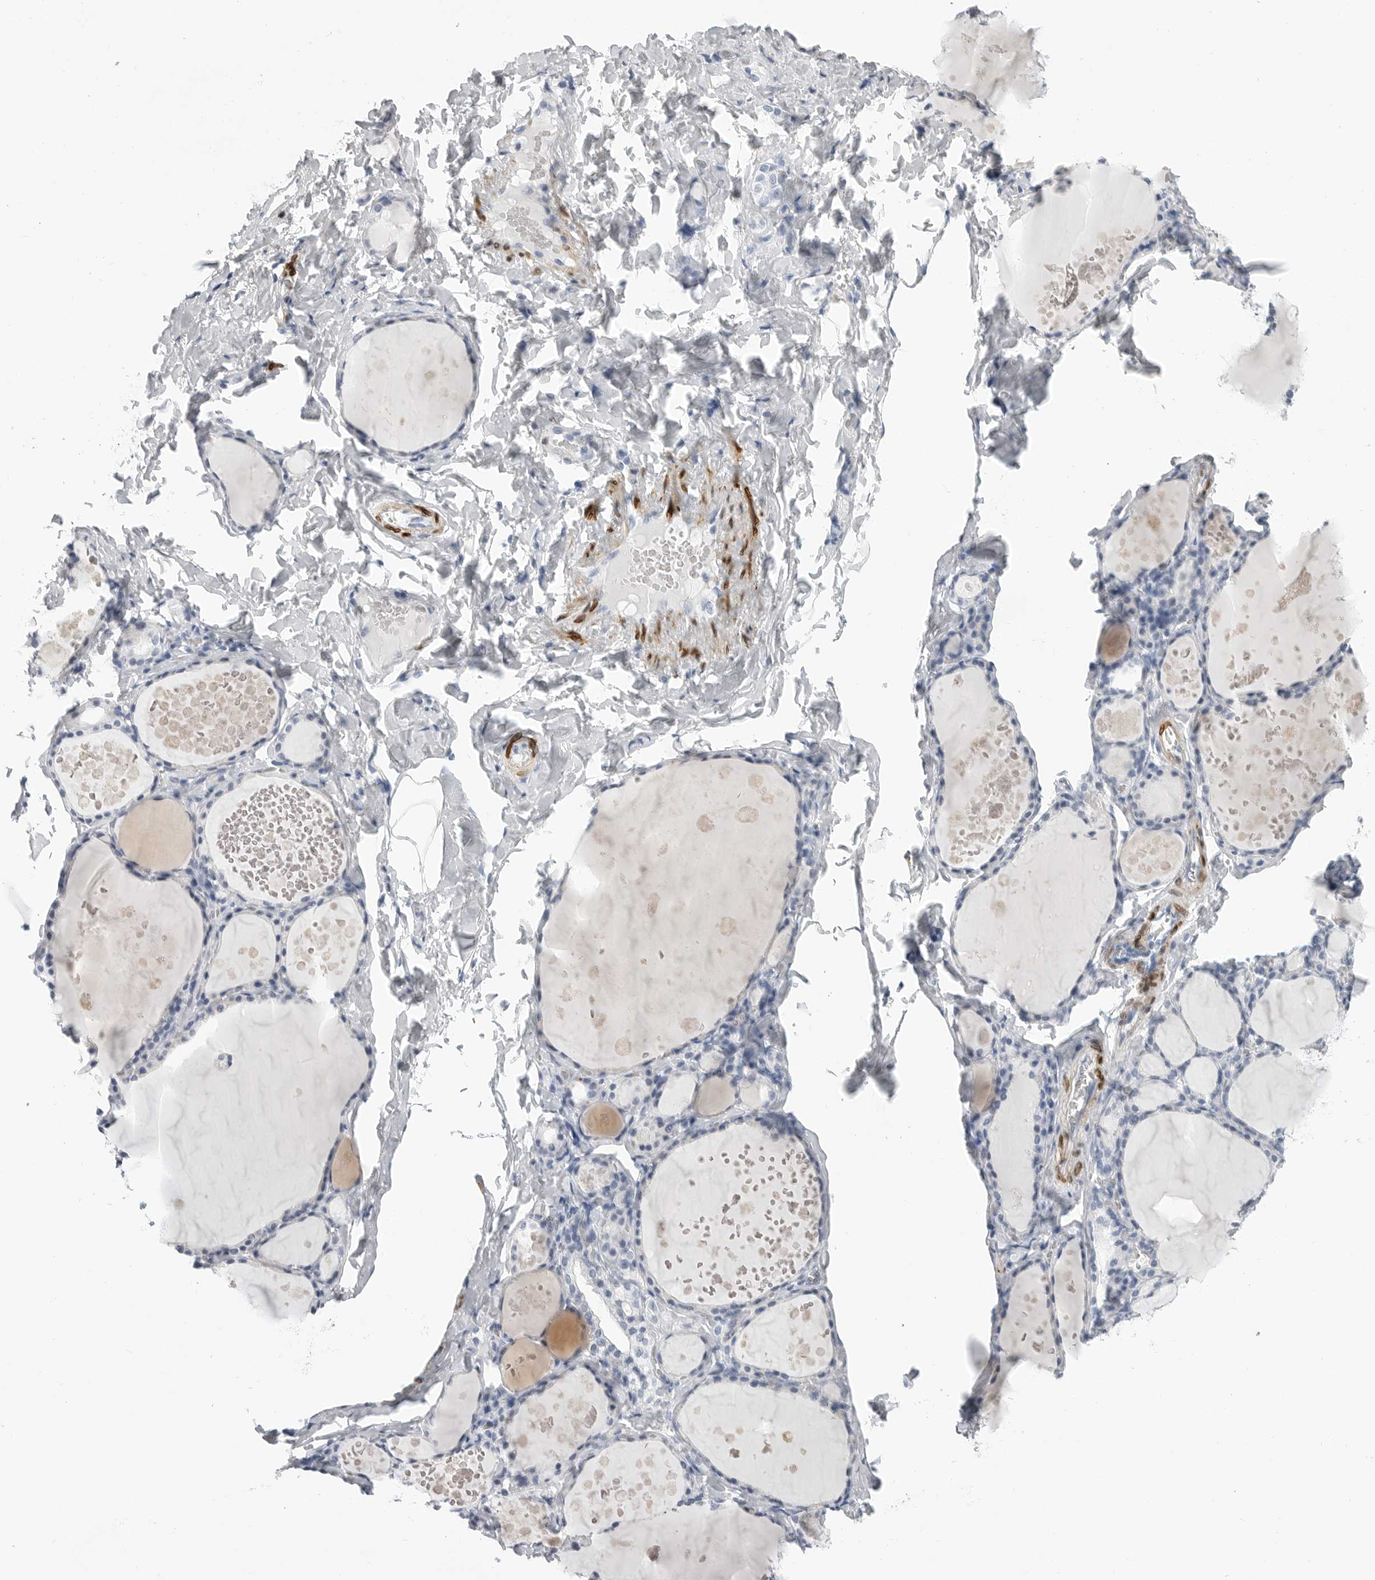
{"staining": {"intensity": "negative", "quantity": "none", "location": "none"}, "tissue": "thyroid gland", "cell_type": "Glandular cells", "image_type": "normal", "snomed": [{"axis": "morphology", "description": "Normal tissue, NOS"}, {"axis": "topography", "description": "Thyroid gland"}], "caption": "Glandular cells show no significant expression in normal thyroid gland.", "gene": "PLN", "patient": {"sex": "male", "age": 56}}